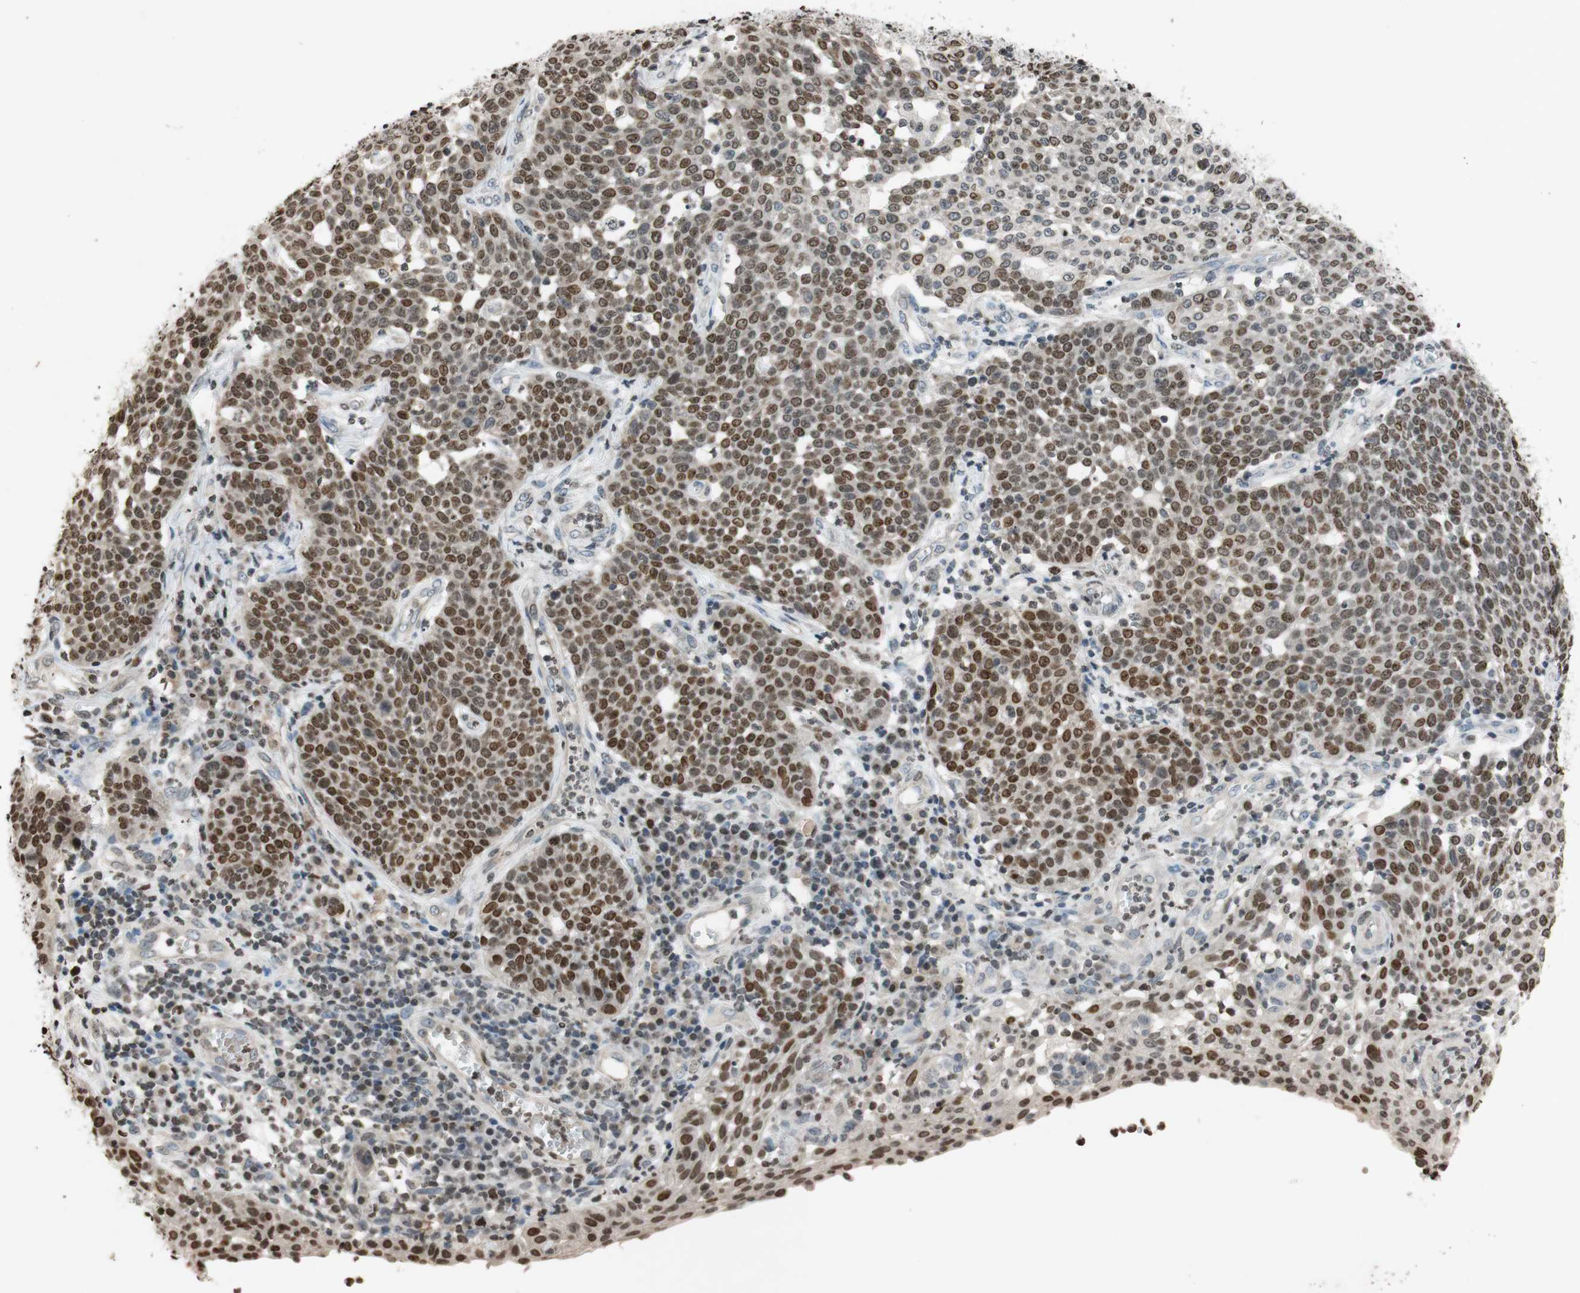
{"staining": {"intensity": "moderate", "quantity": ">75%", "location": "nuclear"}, "tissue": "cervical cancer", "cell_type": "Tumor cells", "image_type": "cancer", "snomed": [{"axis": "morphology", "description": "Squamous cell carcinoma, NOS"}, {"axis": "topography", "description": "Cervix"}], "caption": "A histopathology image of human cervical cancer (squamous cell carcinoma) stained for a protein exhibits moderate nuclear brown staining in tumor cells.", "gene": "MCM6", "patient": {"sex": "female", "age": 34}}